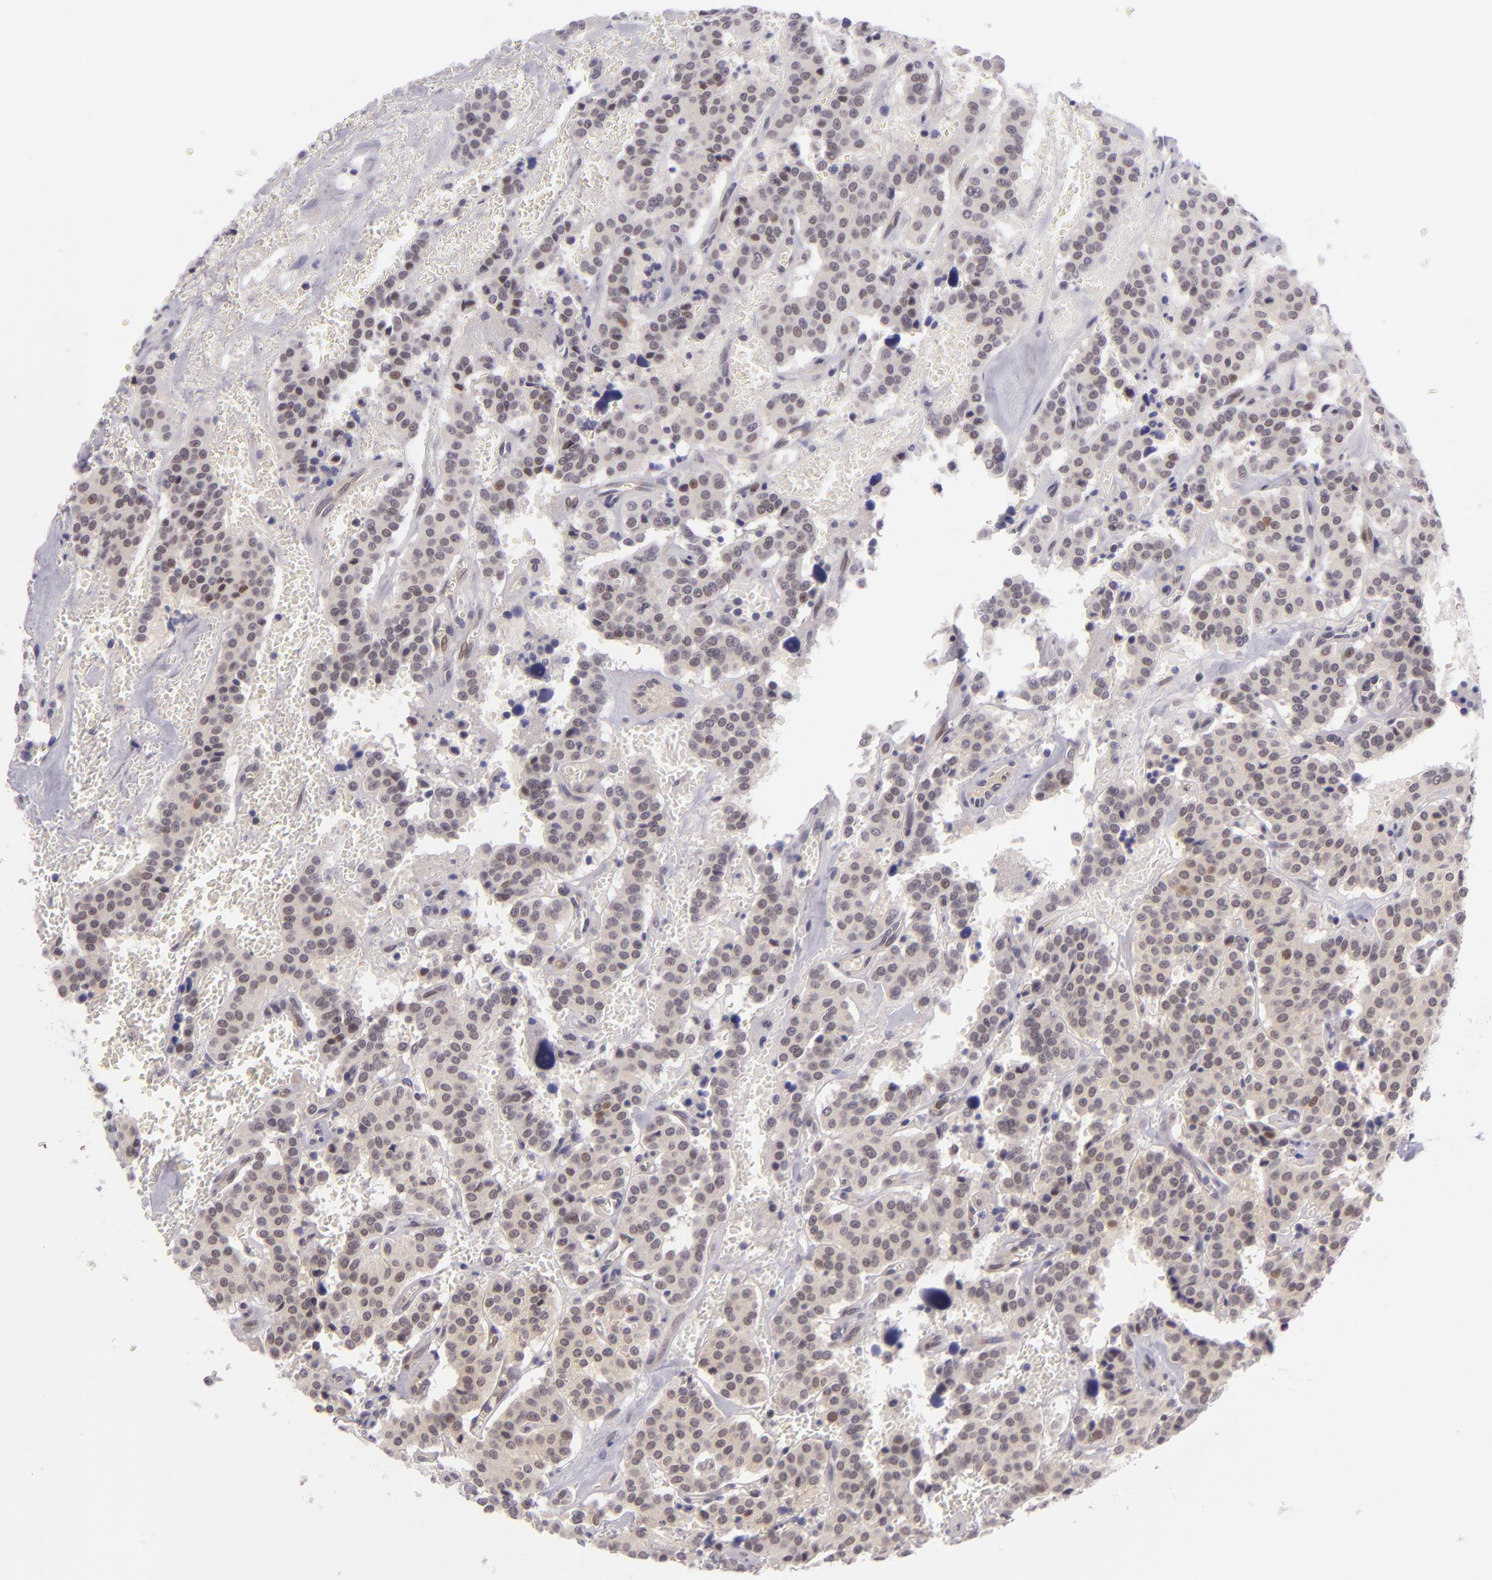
{"staining": {"intensity": "weak", "quantity": "25%-75%", "location": "cytoplasmic/membranous"}, "tissue": "carcinoid", "cell_type": "Tumor cells", "image_type": "cancer", "snomed": [{"axis": "morphology", "description": "Carcinoid, malignant, NOS"}, {"axis": "topography", "description": "Bronchus"}], "caption": "Immunohistochemistry (IHC) staining of carcinoid, which demonstrates low levels of weak cytoplasmic/membranous expression in about 25%-75% of tumor cells indicating weak cytoplasmic/membranous protein staining. The staining was performed using DAB (brown) for protein detection and nuclei were counterstained in hematoxylin (blue).", "gene": "CSE1L", "patient": {"sex": "male", "age": 55}}